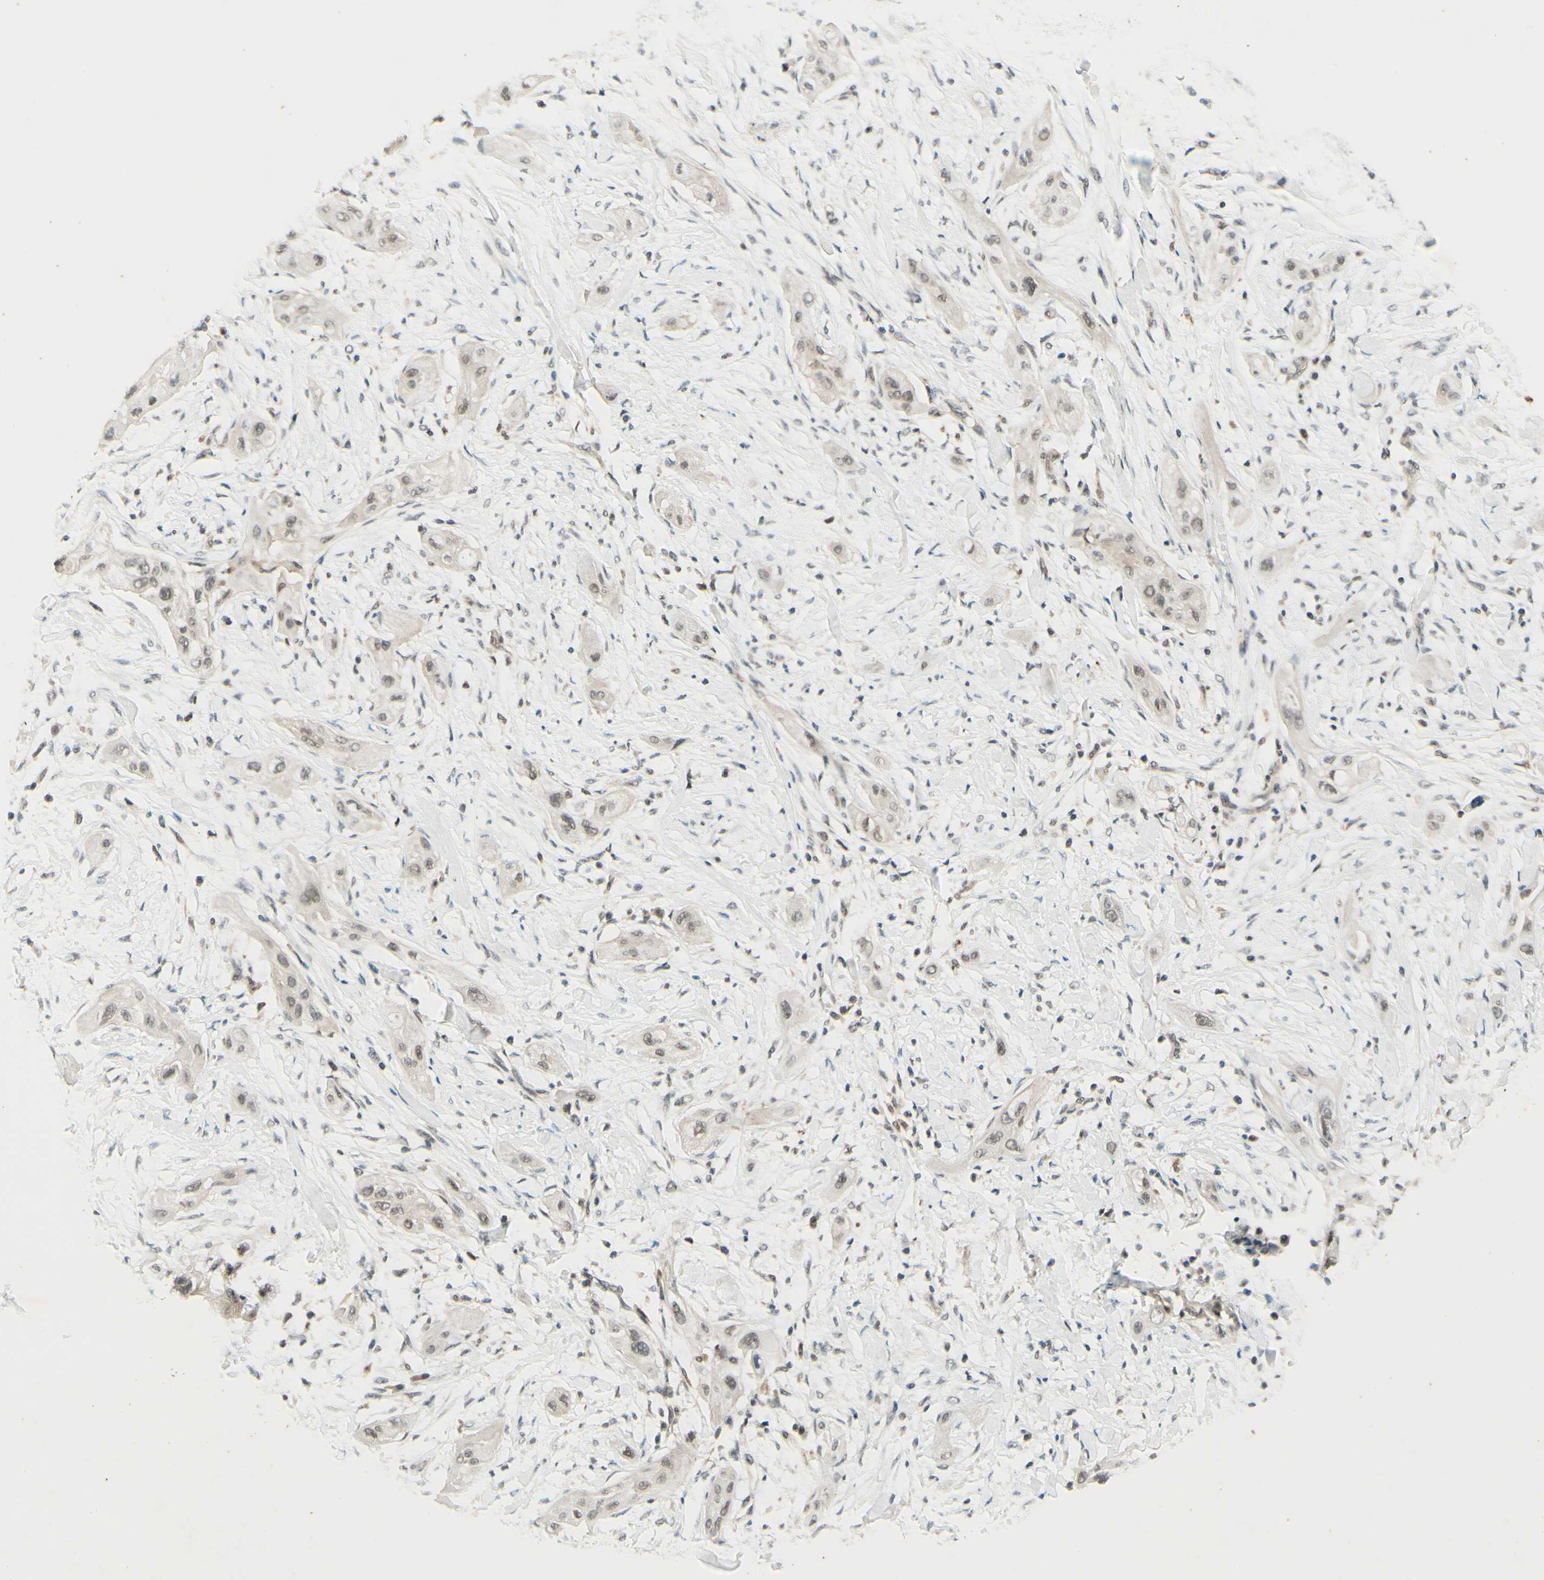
{"staining": {"intensity": "weak", "quantity": ">75%", "location": "nuclear"}, "tissue": "lung cancer", "cell_type": "Tumor cells", "image_type": "cancer", "snomed": [{"axis": "morphology", "description": "Squamous cell carcinoma, NOS"}, {"axis": "topography", "description": "Lung"}], "caption": "Lung cancer (squamous cell carcinoma) tissue demonstrates weak nuclear expression in approximately >75% of tumor cells", "gene": "SMARCB1", "patient": {"sex": "female", "age": 47}}